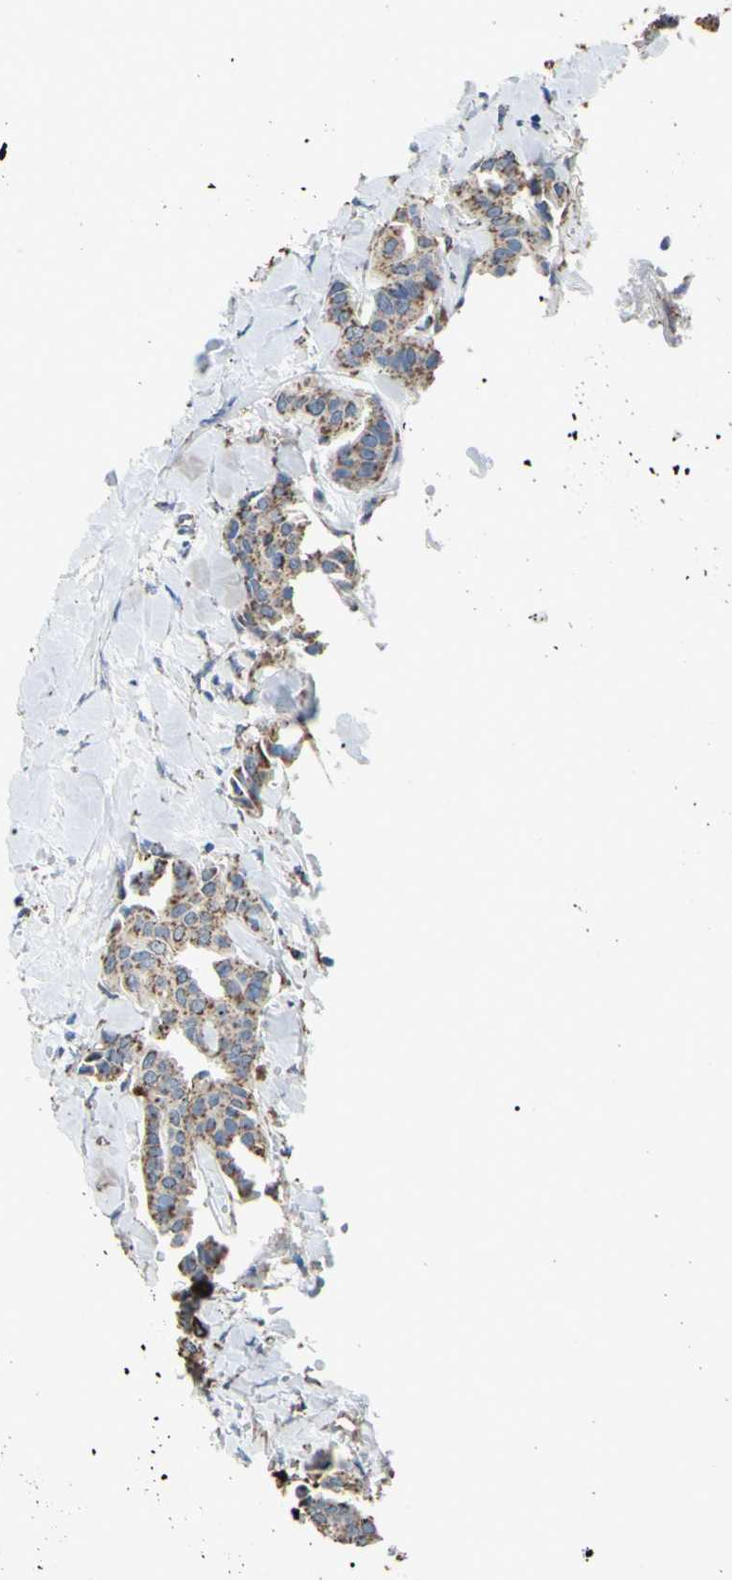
{"staining": {"intensity": "weak", "quantity": ">75%", "location": "cytoplasmic/membranous"}, "tissue": "head and neck cancer", "cell_type": "Tumor cells", "image_type": "cancer", "snomed": [{"axis": "morphology", "description": "Adenocarcinoma, NOS"}, {"axis": "topography", "description": "Salivary gland"}, {"axis": "topography", "description": "Head-Neck"}], "caption": "Protein staining of adenocarcinoma (head and neck) tissue demonstrates weak cytoplasmic/membranous staining in about >75% of tumor cells. (DAB = brown stain, brightfield microscopy at high magnification).", "gene": "CMKLR2", "patient": {"sex": "female", "age": 59}}